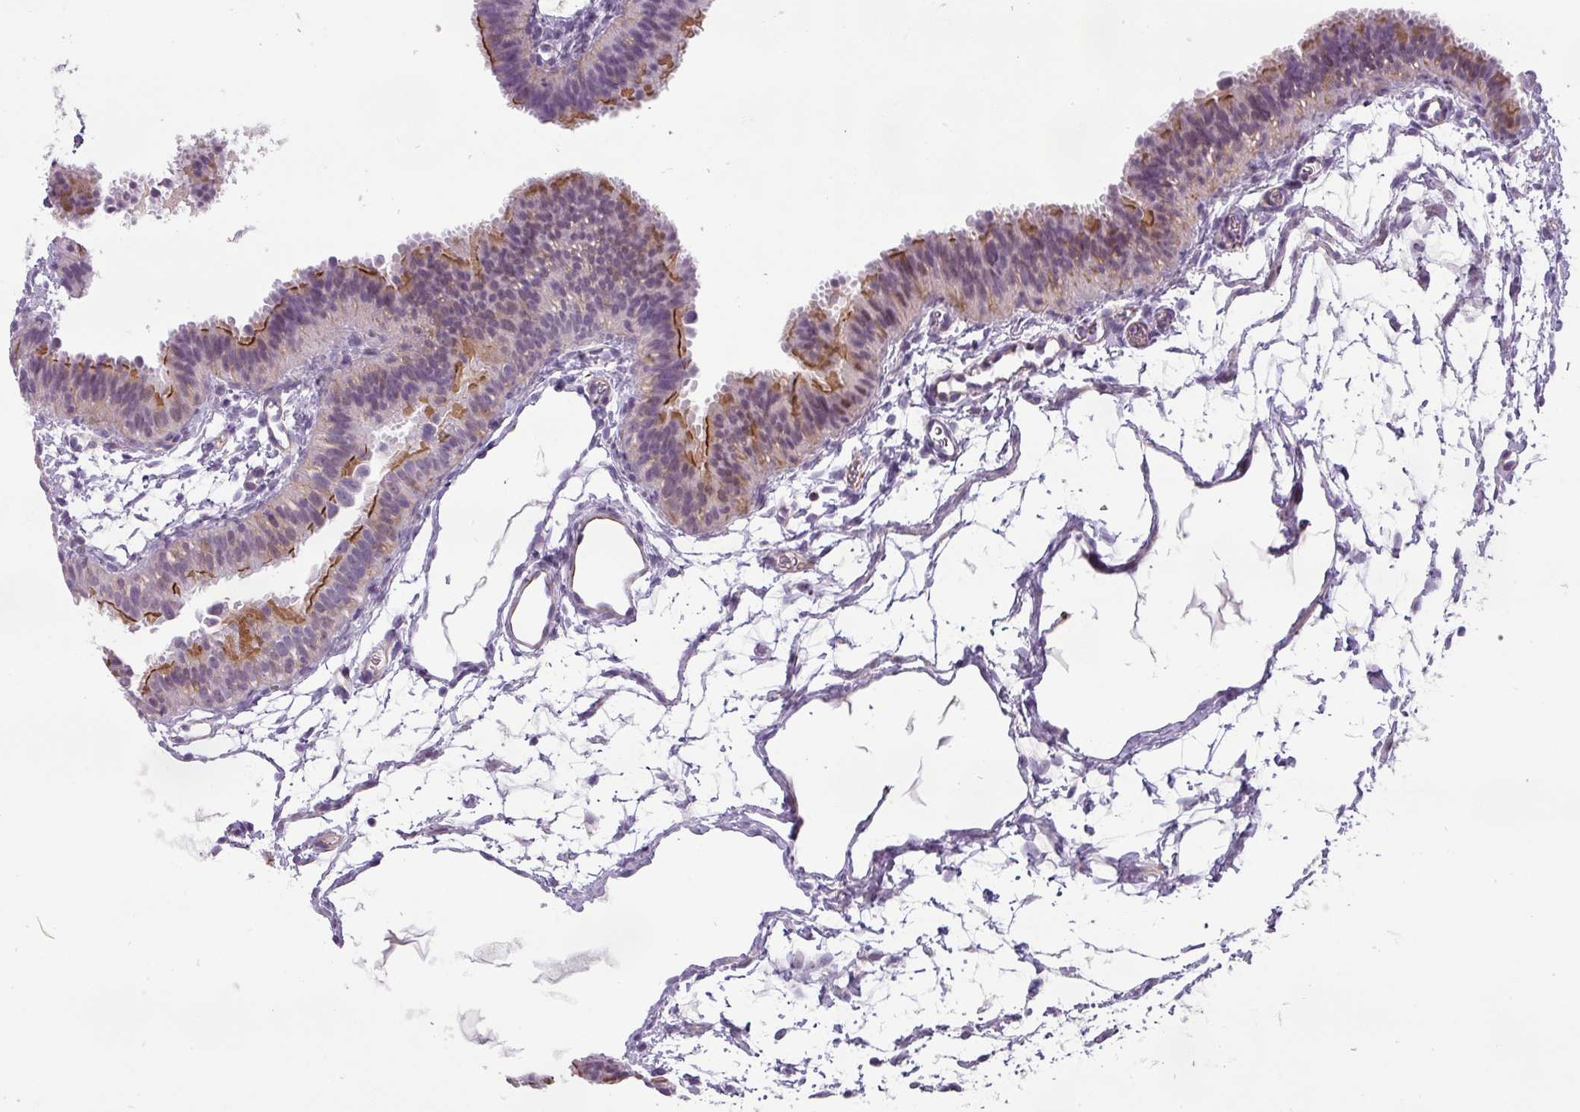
{"staining": {"intensity": "moderate", "quantity": "25%-75%", "location": "cytoplasmic/membranous"}, "tissue": "fallopian tube", "cell_type": "Glandular cells", "image_type": "normal", "snomed": [{"axis": "morphology", "description": "Normal tissue, NOS"}, {"axis": "topography", "description": "Fallopian tube"}], "caption": "Immunohistochemistry (DAB (3,3'-diaminobenzidine)) staining of benign human fallopian tube exhibits moderate cytoplasmic/membranous protein expression in approximately 25%-75% of glandular cells. The protein of interest is stained brown, and the nuclei are stained in blue (DAB IHC with brightfield microscopy, high magnification).", "gene": "CHRDL1", "patient": {"sex": "female", "age": 35}}